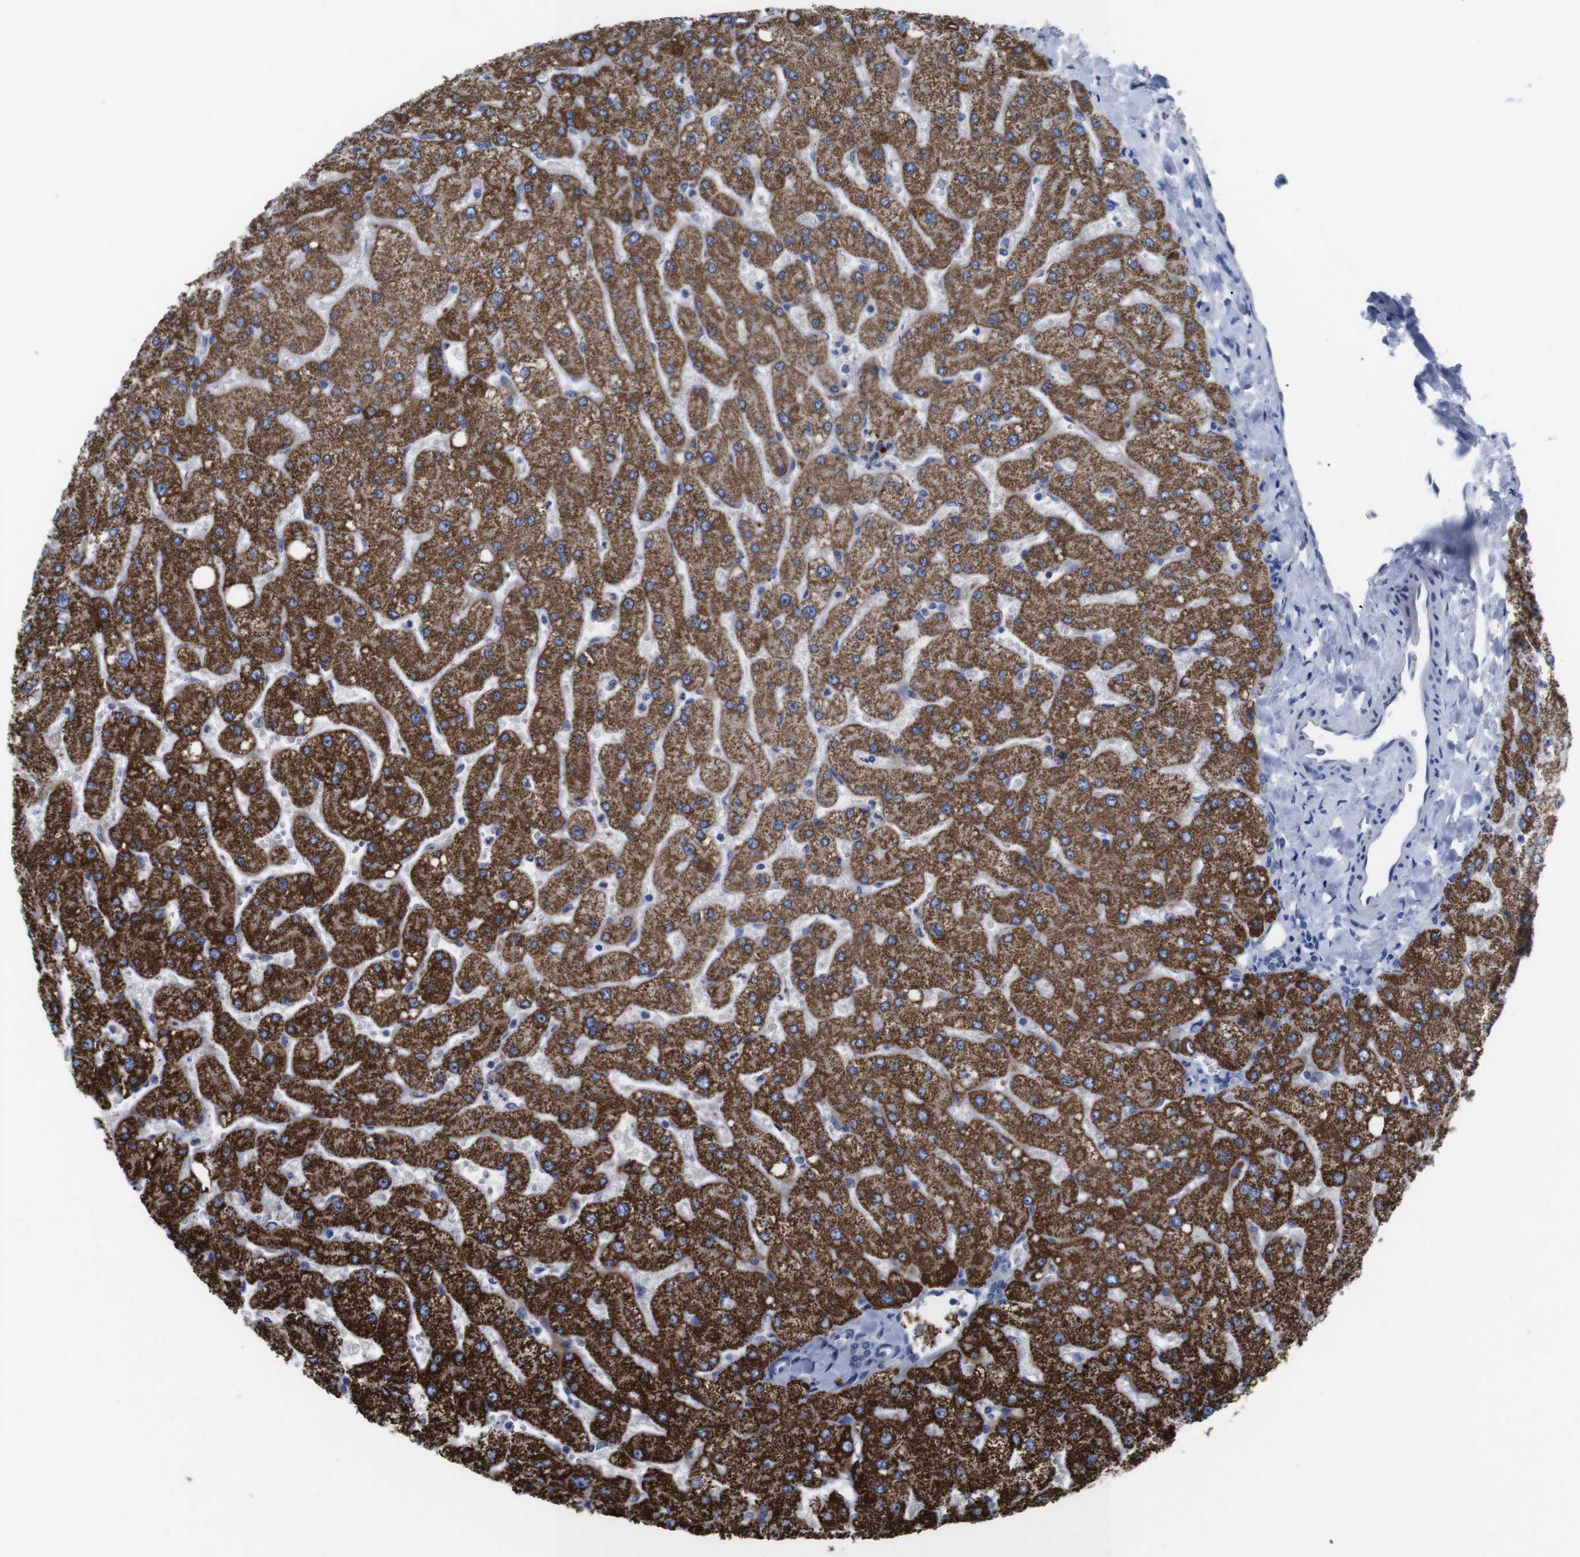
{"staining": {"intensity": "negative", "quantity": "none", "location": "none"}, "tissue": "liver", "cell_type": "Cholangiocytes", "image_type": "normal", "snomed": [{"axis": "morphology", "description": "Normal tissue, NOS"}, {"axis": "topography", "description": "Liver"}], "caption": "There is no significant expression in cholangiocytes of liver. Brightfield microscopy of IHC stained with DAB (3,3'-diaminobenzidine) (brown) and hematoxylin (blue), captured at high magnification.", "gene": "GJB2", "patient": {"sex": "male", "age": 55}}